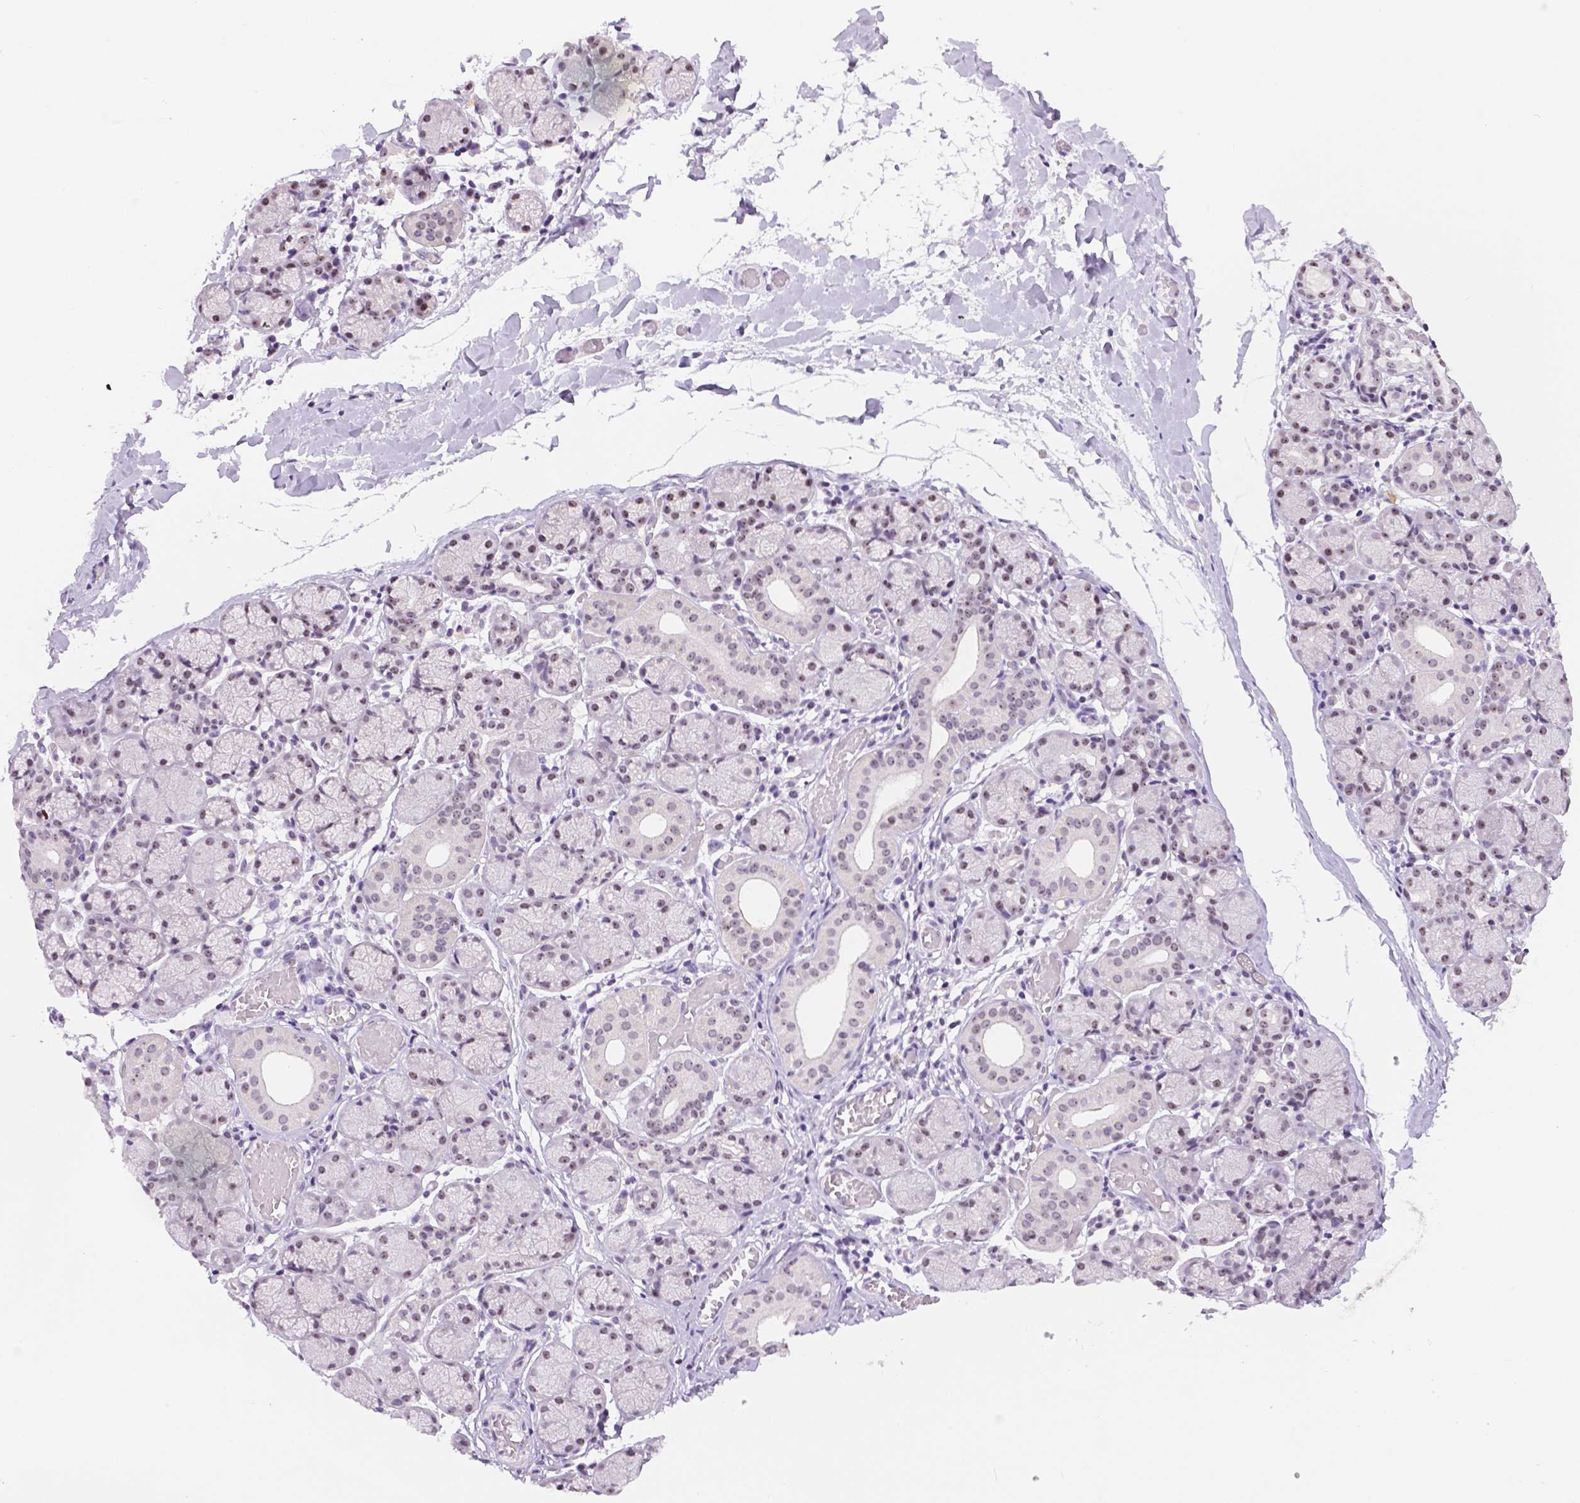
{"staining": {"intensity": "weak", "quantity": "25%-75%", "location": "nuclear"}, "tissue": "salivary gland", "cell_type": "Glandular cells", "image_type": "normal", "snomed": [{"axis": "morphology", "description": "Normal tissue, NOS"}, {"axis": "topography", "description": "Salivary gland"}], "caption": "Immunohistochemistry (IHC) image of unremarkable salivary gland: human salivary gland stained using IHC demonstrates low levels of weak protein expression localized specifically in the nuclear of glandular cells, appearing as a nuclear brown color.", "gene": "NHP2", "patient": {"sex": "female", "age": 24}}